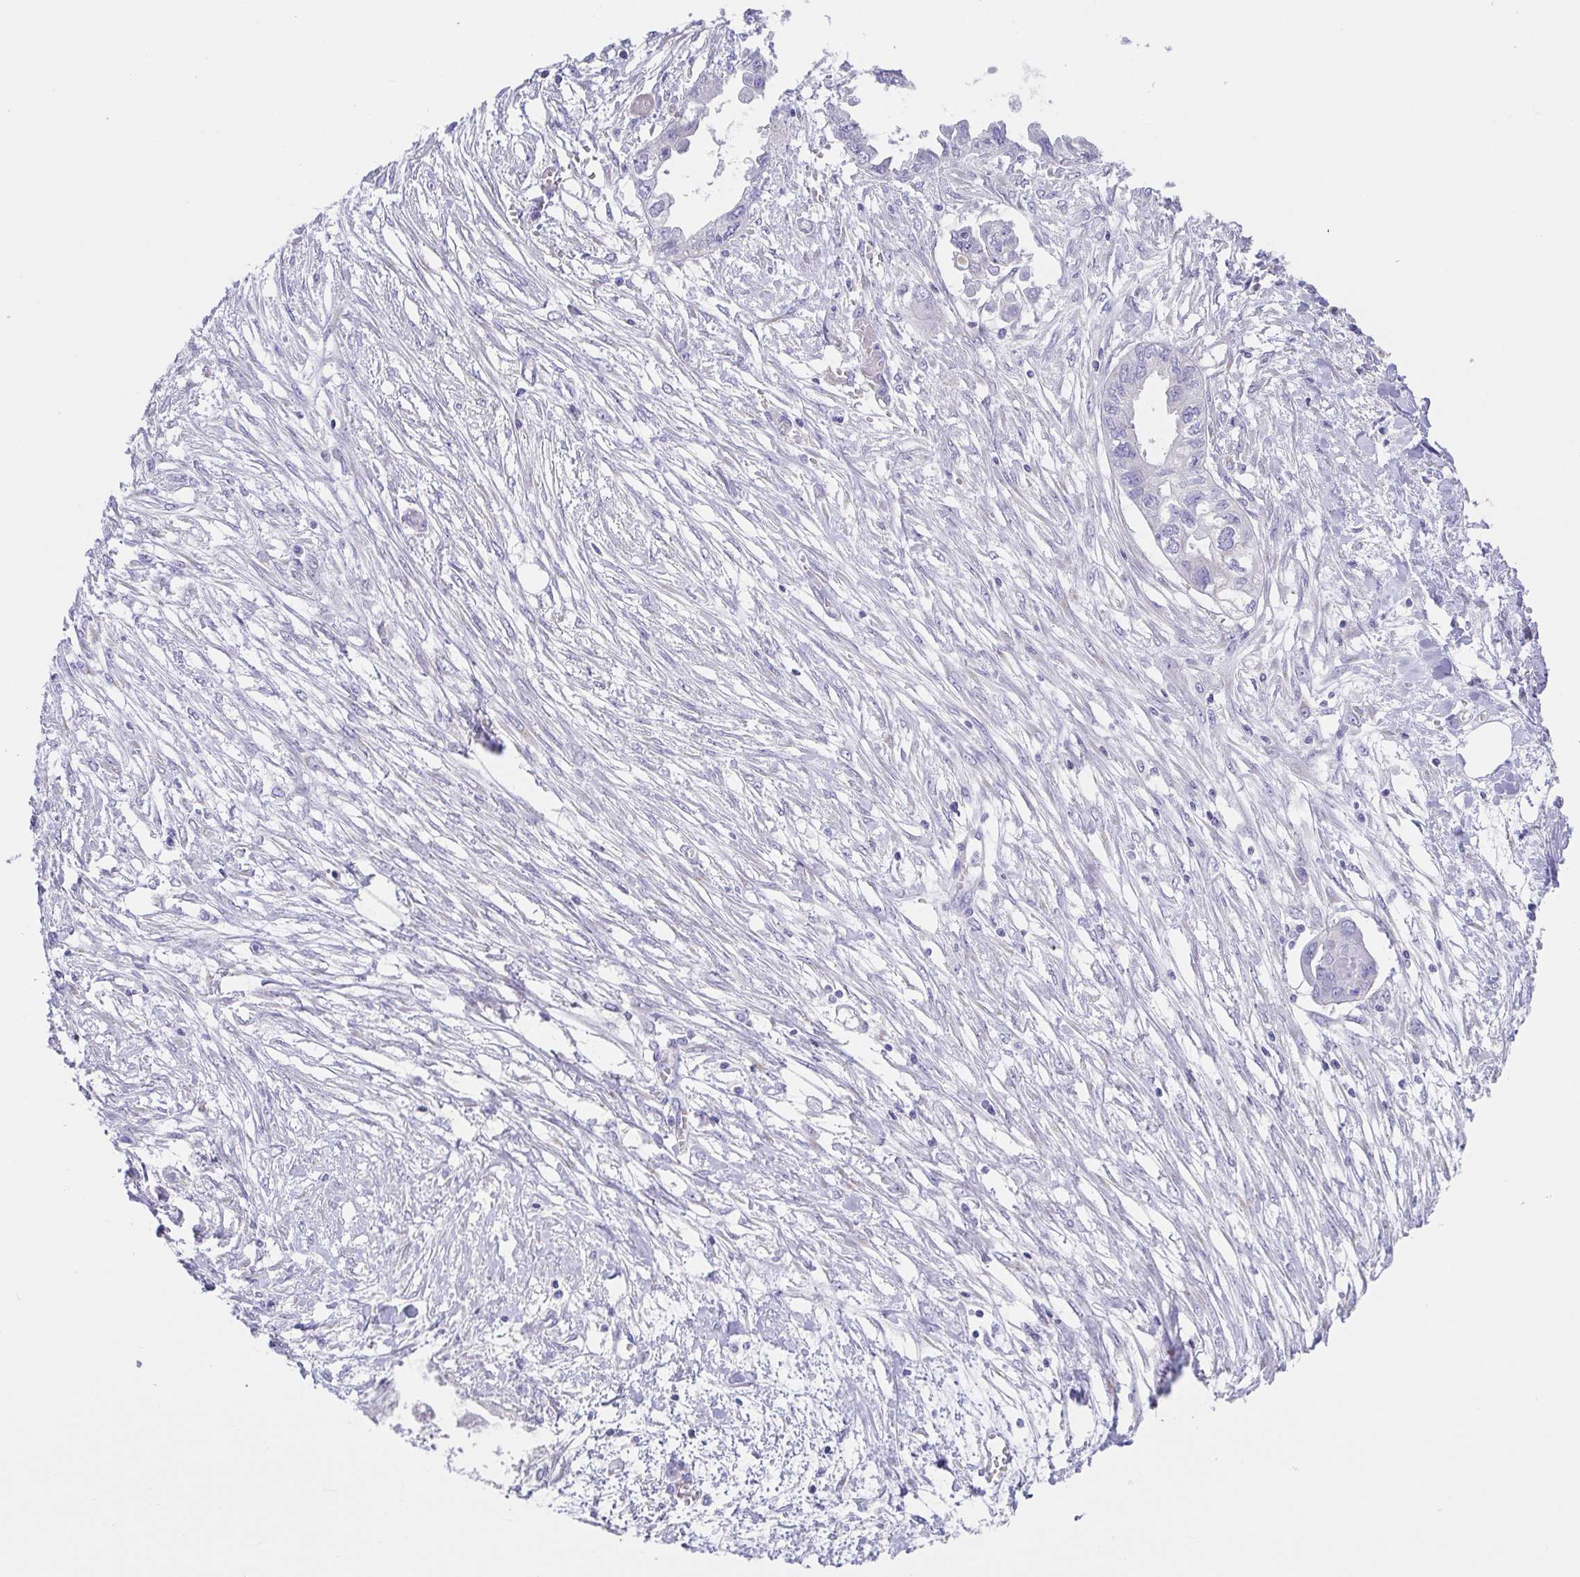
{"staining": {"intensity": "negative", "quantity": "none", "location": "none"}, "tissue": "endometrial cancer", "cell_type": "Tumor cells", "image_type": "cancer", "snomed": [{"axis": "morphology", "description": "Adenocarcinoma, NOS"}, {"axis": "morphology", "description": "Adenocarcinoma, metastatic, NOS"}, {"axis": "topography", "description": "Adipose tissue"}, {"axis": "topography", "description": "Endometrium"}], "caption": "IHC image of neoplastic tissue: endometrial cancer stained with DAB displays no significant protein expression in tumor cells.", "gene": "SCG3", "patient": {"sex": "female", "age": 67}}